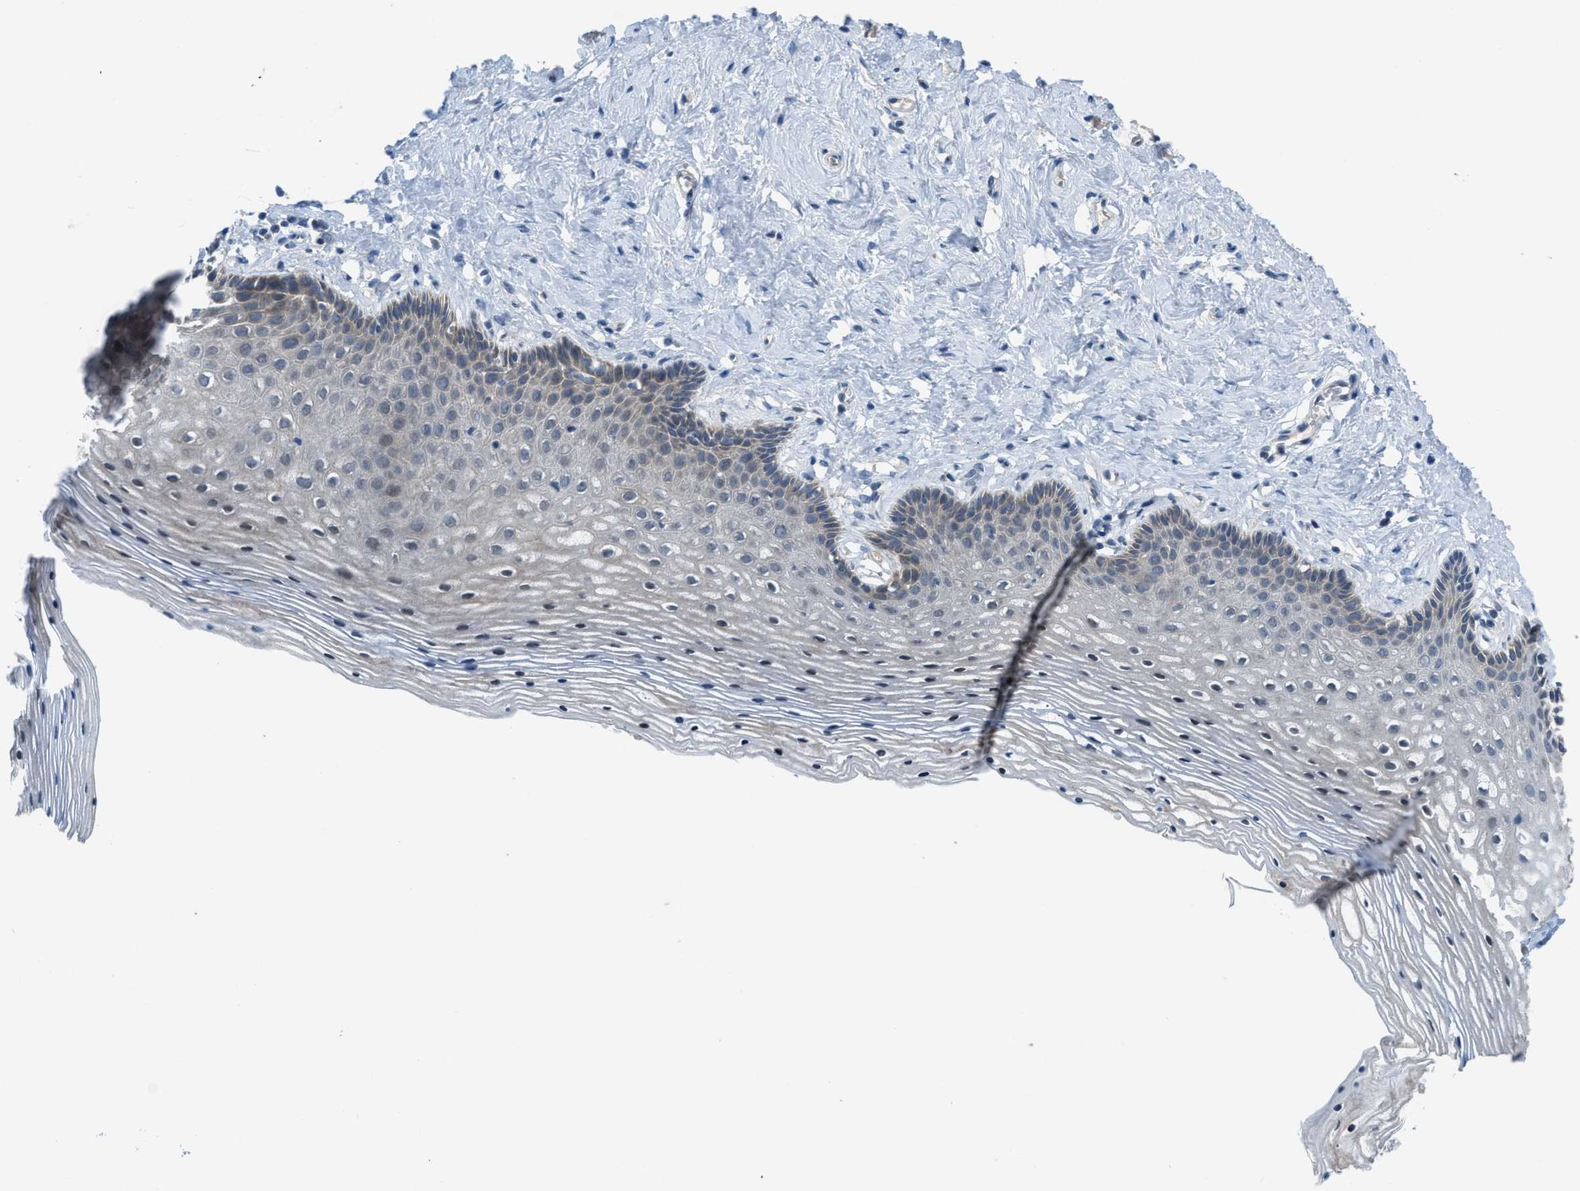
{"staining": {"intensity": "moderate", "quantity": "<25%", "location": "cytoplasmic/membranous"}, "tissue": "vagina", "cell_type": "Squamous epithelial cells", "image_type": "normal", "snomed": [{"axis": "morphology", "description": "Normal tissue, NOS"}, {"axis": "topography", "description": "Vagina"}], "caption": "IHC histopathology image of unremarkable human vagina stained for a protein (brown), which shows low levels of moderate cytoplasmic/membranous staining in approximately <25% of squamous epithelial cells.", "gene": "BAZ2B", "patient": {"sex": "female", "age": 32}}